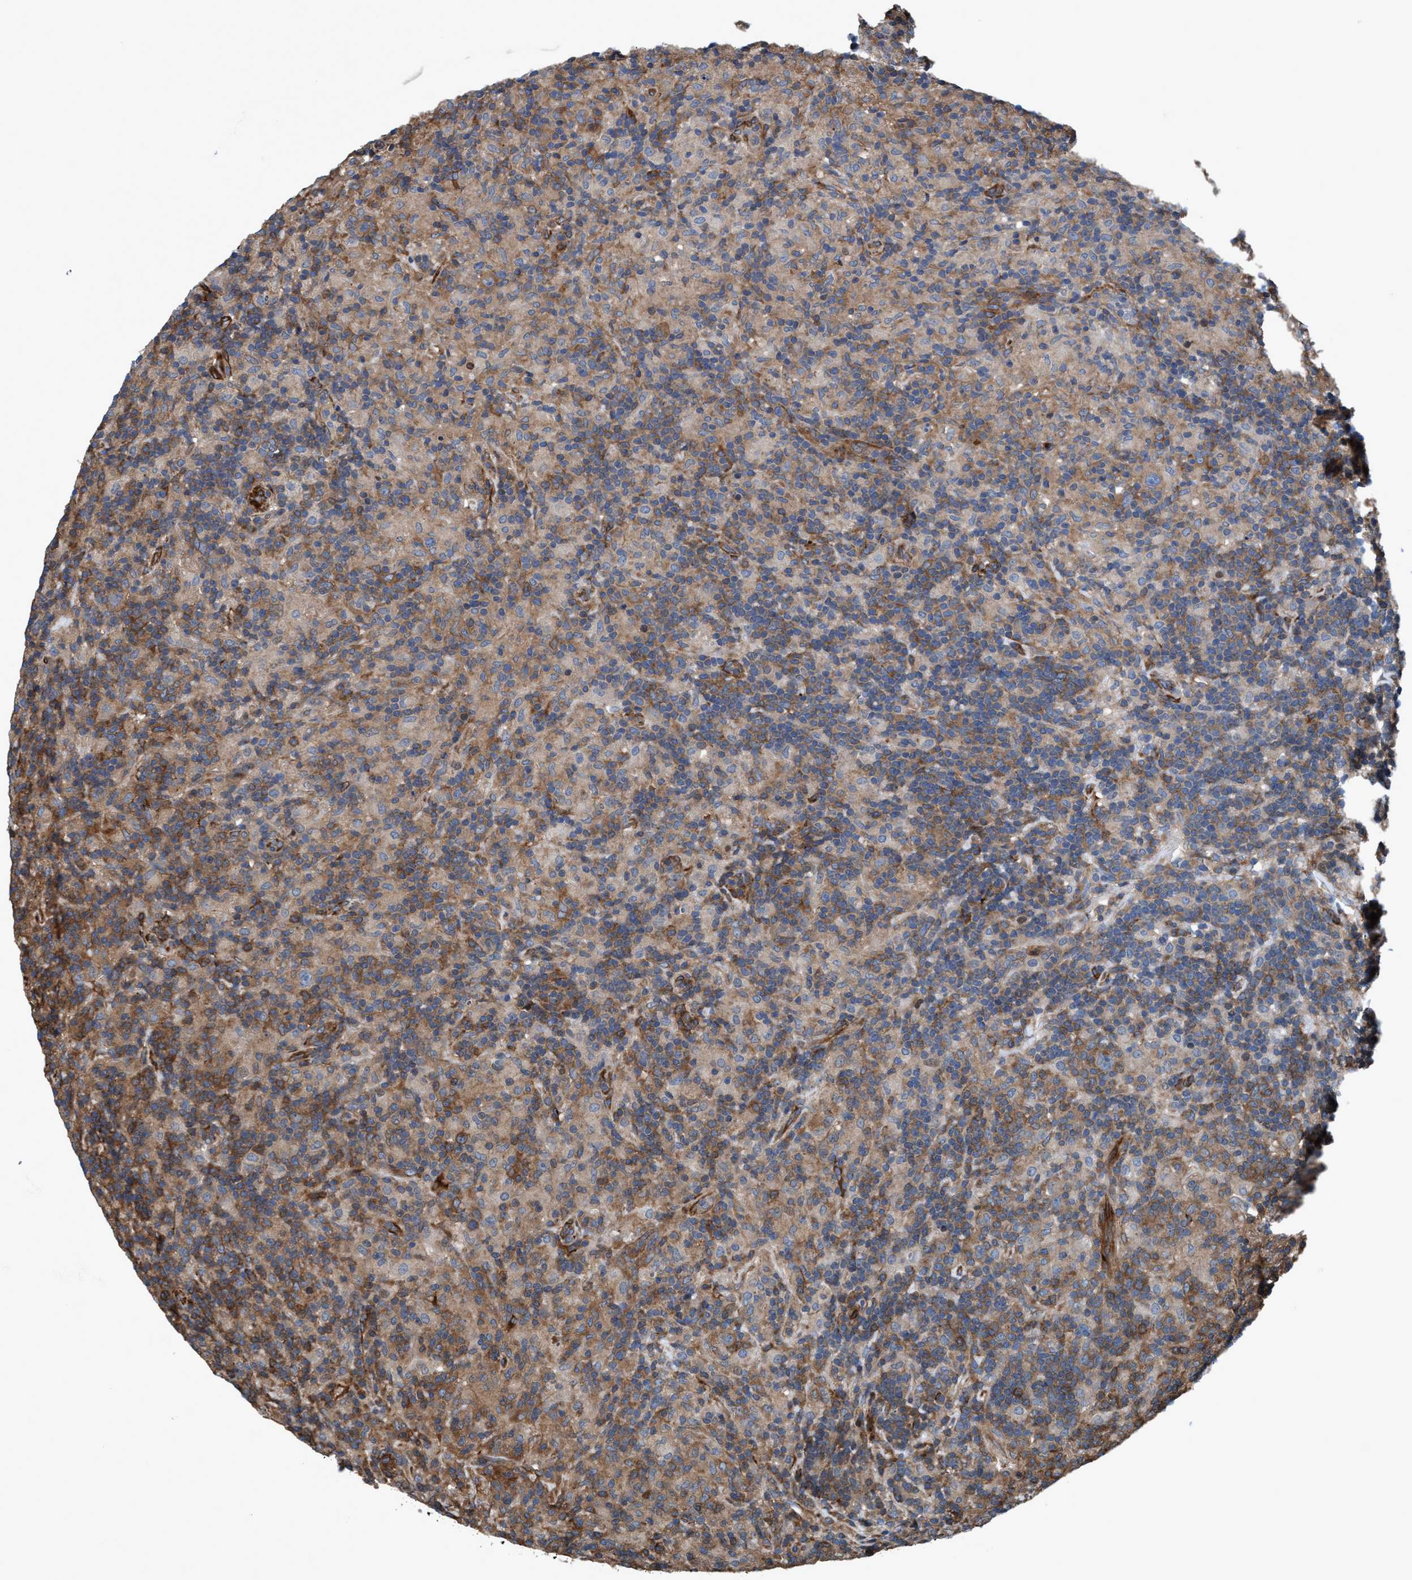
{"staining": {"intensity": "moderate", "quantity": "25%-75%", "location": "cytoplasmic/membranous"}, "tissue": "lymphoma", "cell_type": "Tumor cells", "image_type": "cancer", "snomed": [{"axis": "morphology", "description": "Hodgkin's disease, NOS"}, {"axis": "topography", "description": "Lymph node"}], "caption": "High-power microscopy captured an immunohistochemistry image of Hodgkin's disease, revealing moderate cytoplasmic/membranous staining in about 25%-75% of tumor cells.", "gene": "NMT1", "patient": {"sex": "male", "age": 70}}